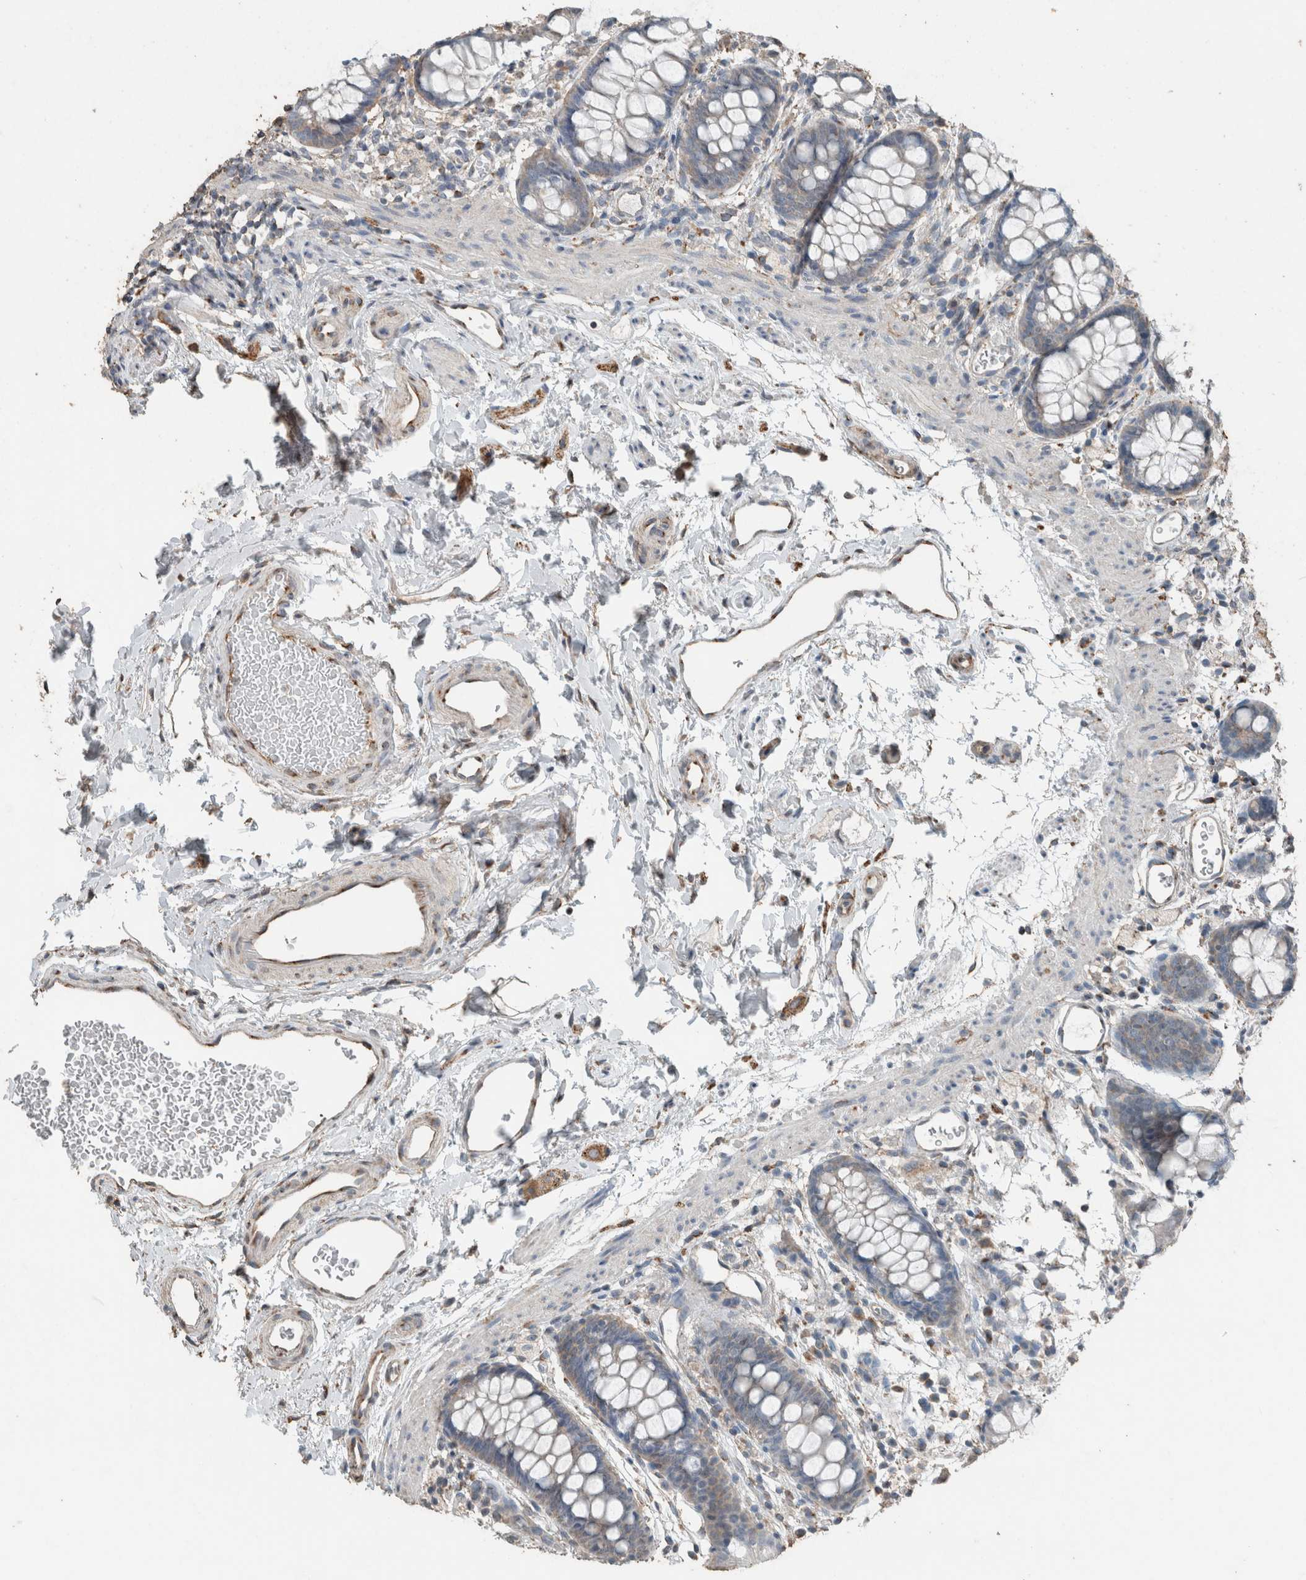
{"staining": {"intensity": "weak", "quantity": "25%-75%", "location": "cytoplasmic/membranous"}, "tissue": "rectum", "cell_type": "Glandular cells", "image_type": "normal", "snomed": [{"axis": "morphology", "description": "Normal tissue, NOS"}, {"axis": "topography", "description": "Rectum"}], "caption": "A high-resolution histopathology image shows immunohistochemistry staining of normal rectum, which exhibits weak cytoplasmic/membranous staining in approximately 25%-75% of glandular cells. (DAB IHC with brightfield microscopy, high magnification).", "gene": "ACVR2B", "patient": {"sex": "female", "age": 65}}